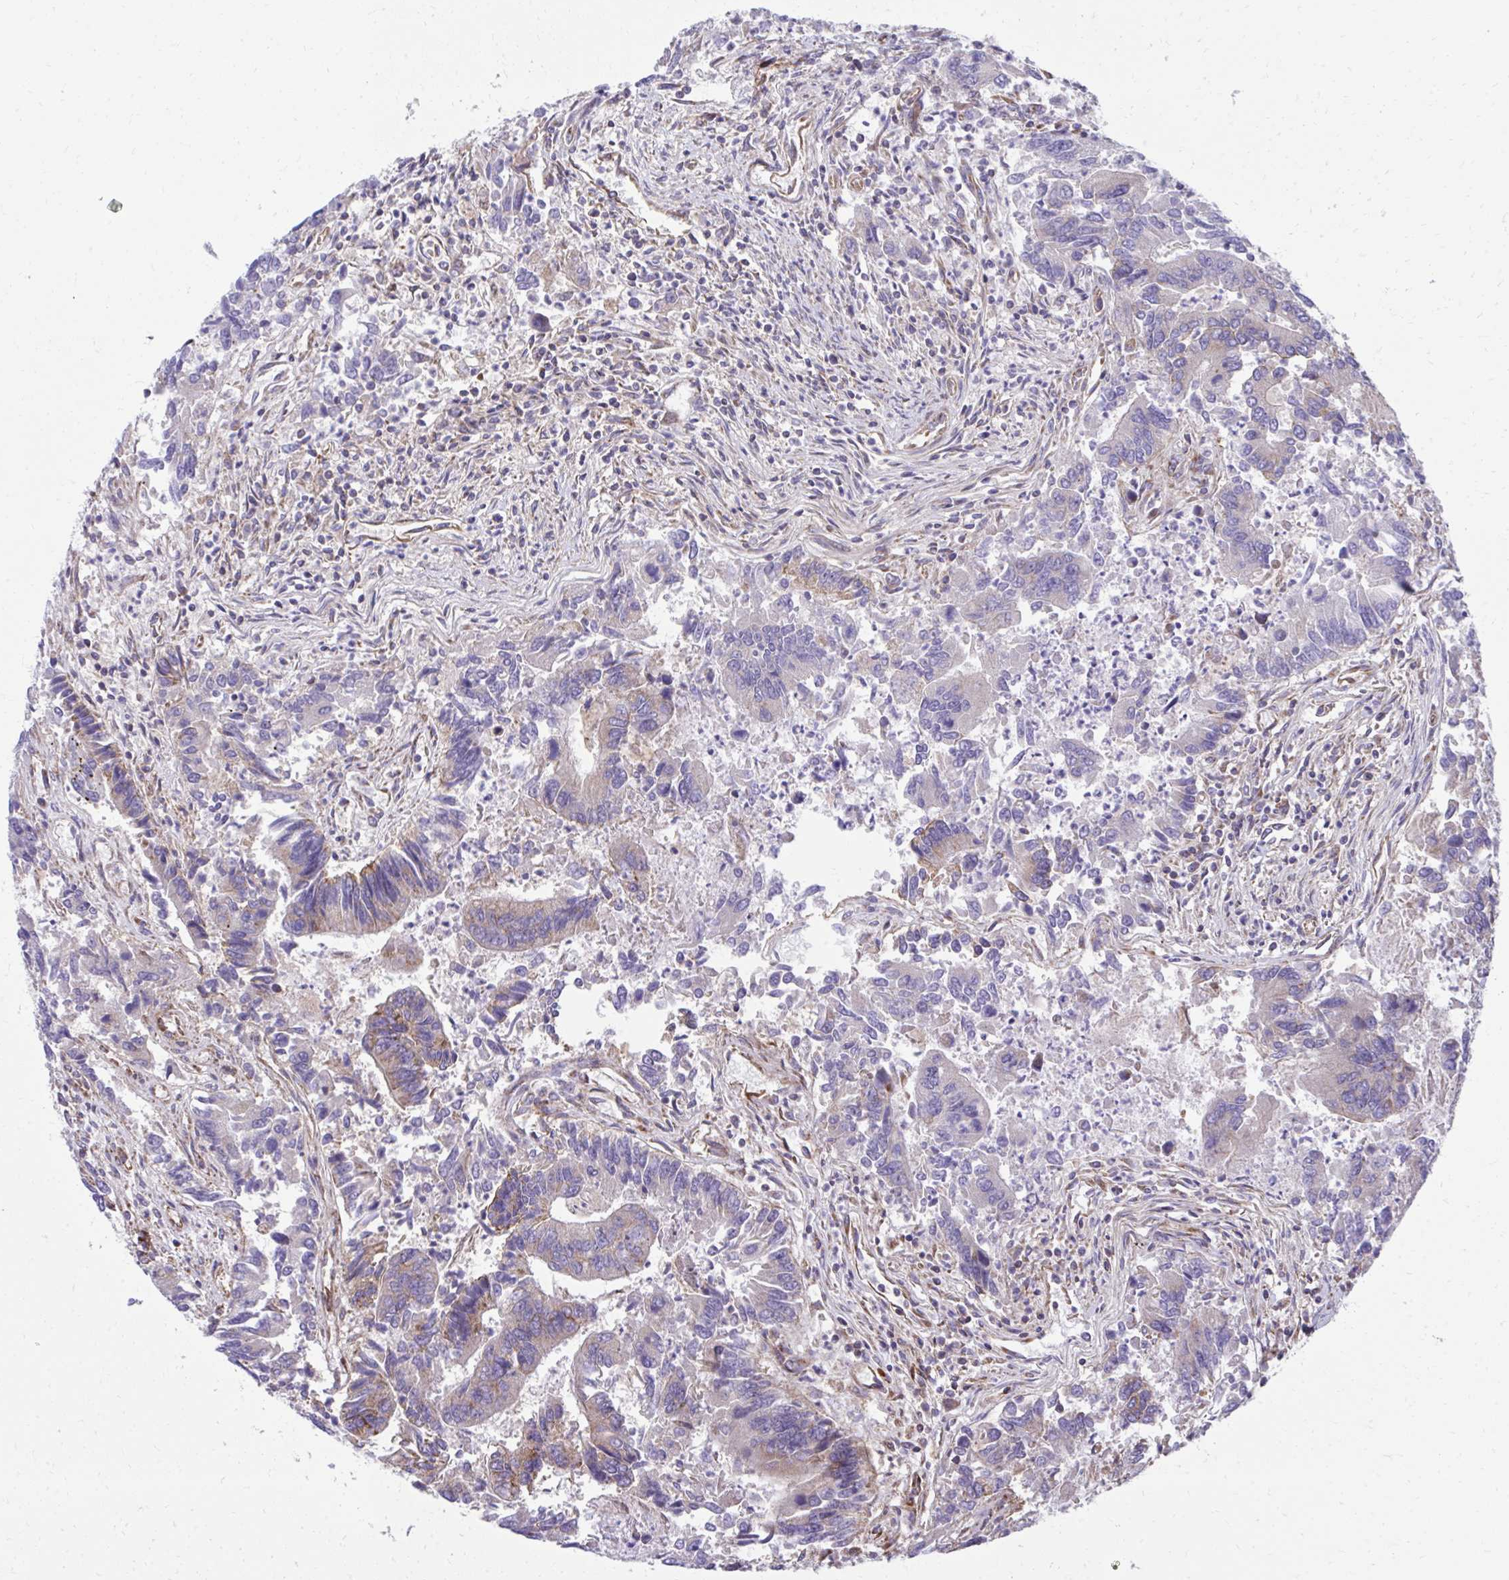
{"staining": {"intensity": "moderate", "quantity": "<25%", "location": "cytoplasmic/membranous"}, "tissue": "colorectal cancer", "cell_type": "Tumor cells", "image_type": "cancer", "snomed": [{"axis": "morphology", "description": "Adenocarcinoma, NOS"}, {"axis": "topography", "description": "Colon"}], "caption": "Adenocarcinoma (colorectal) was stained to show a protein in brown. There is low levels of moderate cytoplasmic/membranous positivity in about <25% of tumor cells.", "gene": "NMNAT3", "patient": {"sex": "female", "age": 67}}